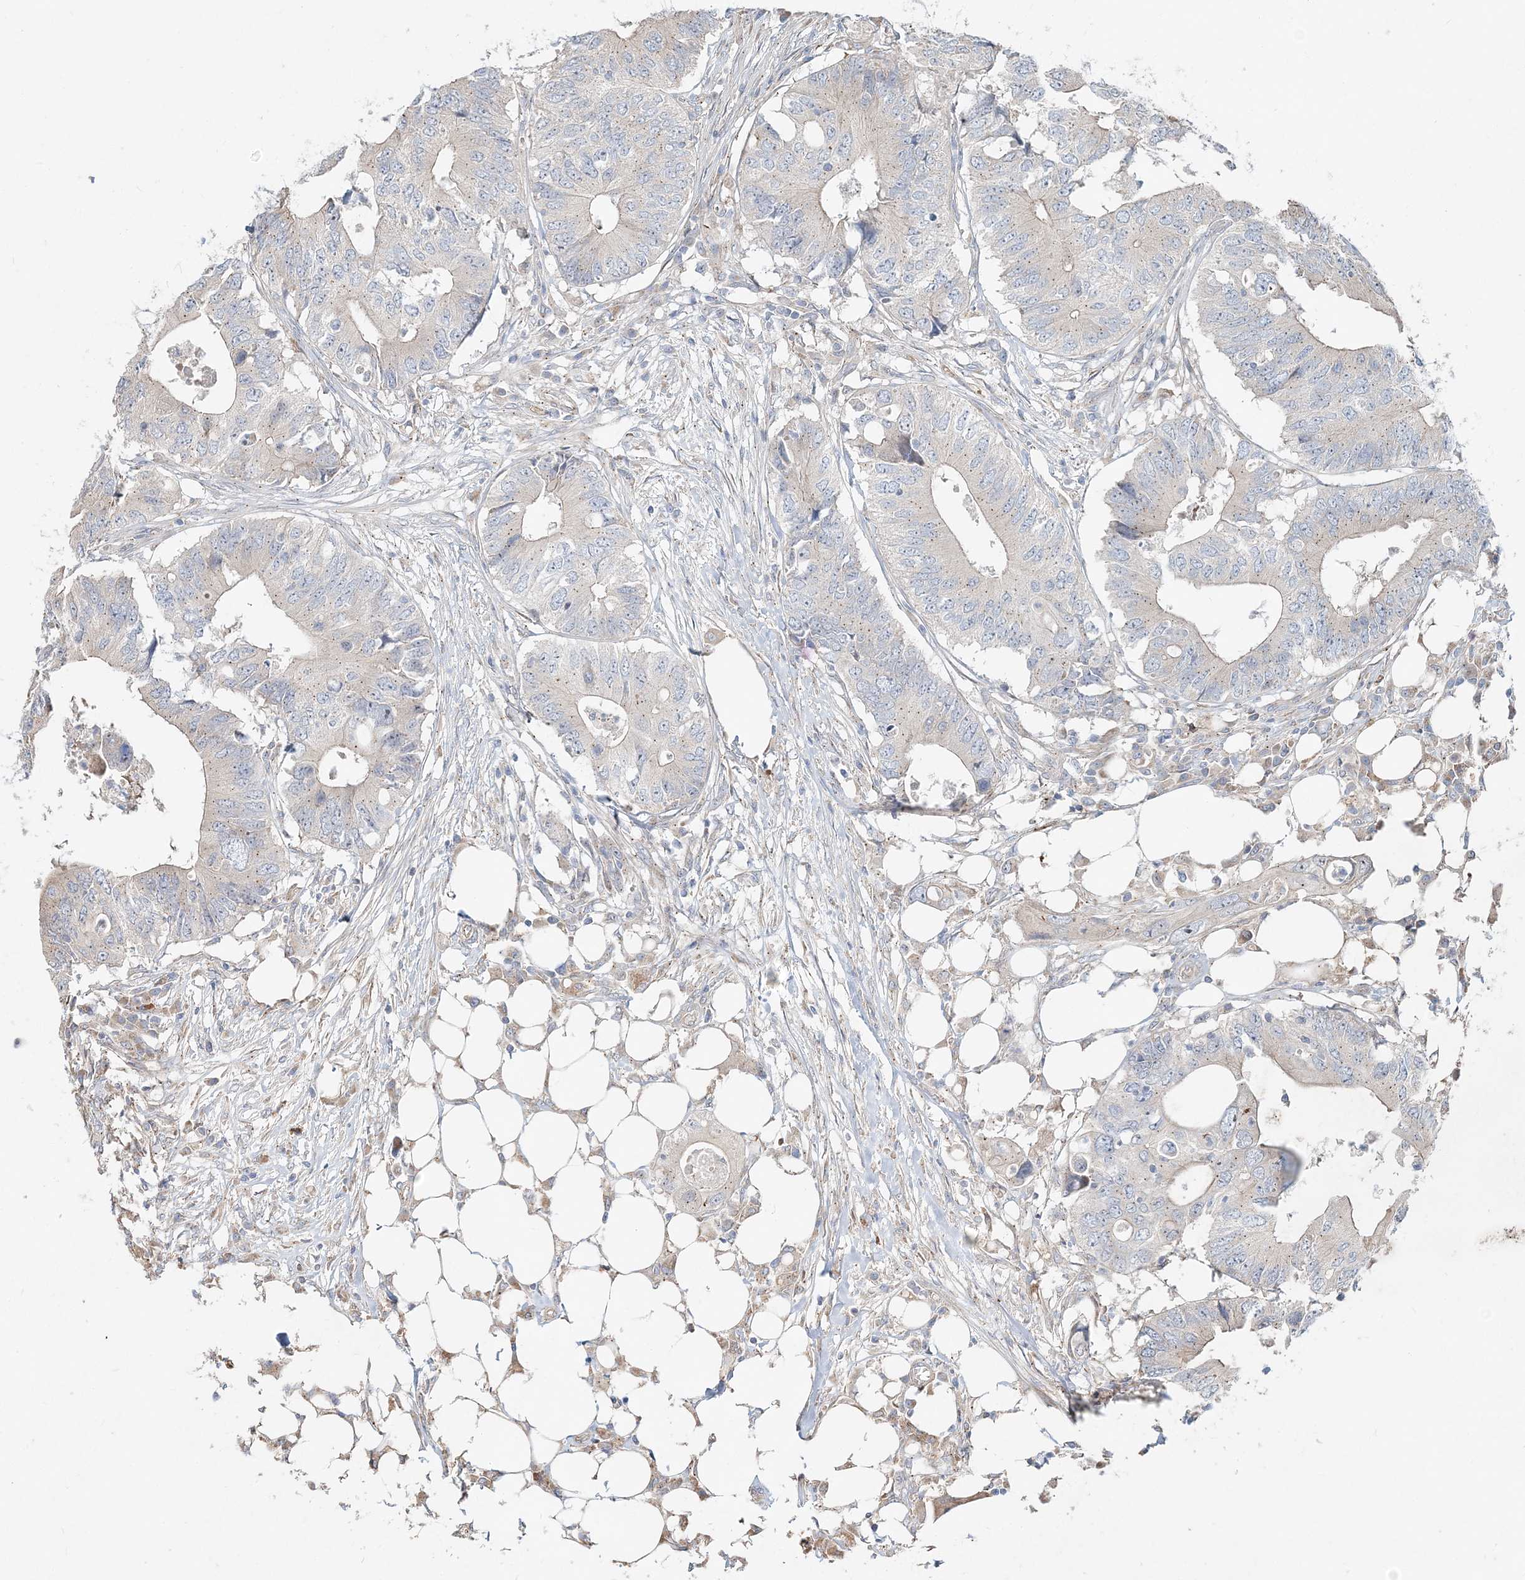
{"staining": {"intensity": "negative", "quantity": "none", "location": "none"}, "tissue": "colorectal cancer", "cell_type": "Tumor cells", "image_type": "cancer", "snomed": [{"axis": "morphology", "description": "Adenocarcinoma, NOS"}, {"axis": "topography", "description": "Colon"}], "caption": "Tumor cells show no significant protein staining in colorectal cancer (adenocarcinoma).", "gene": "CXXC5", "patient": {"sex": "male", "age": 71}}